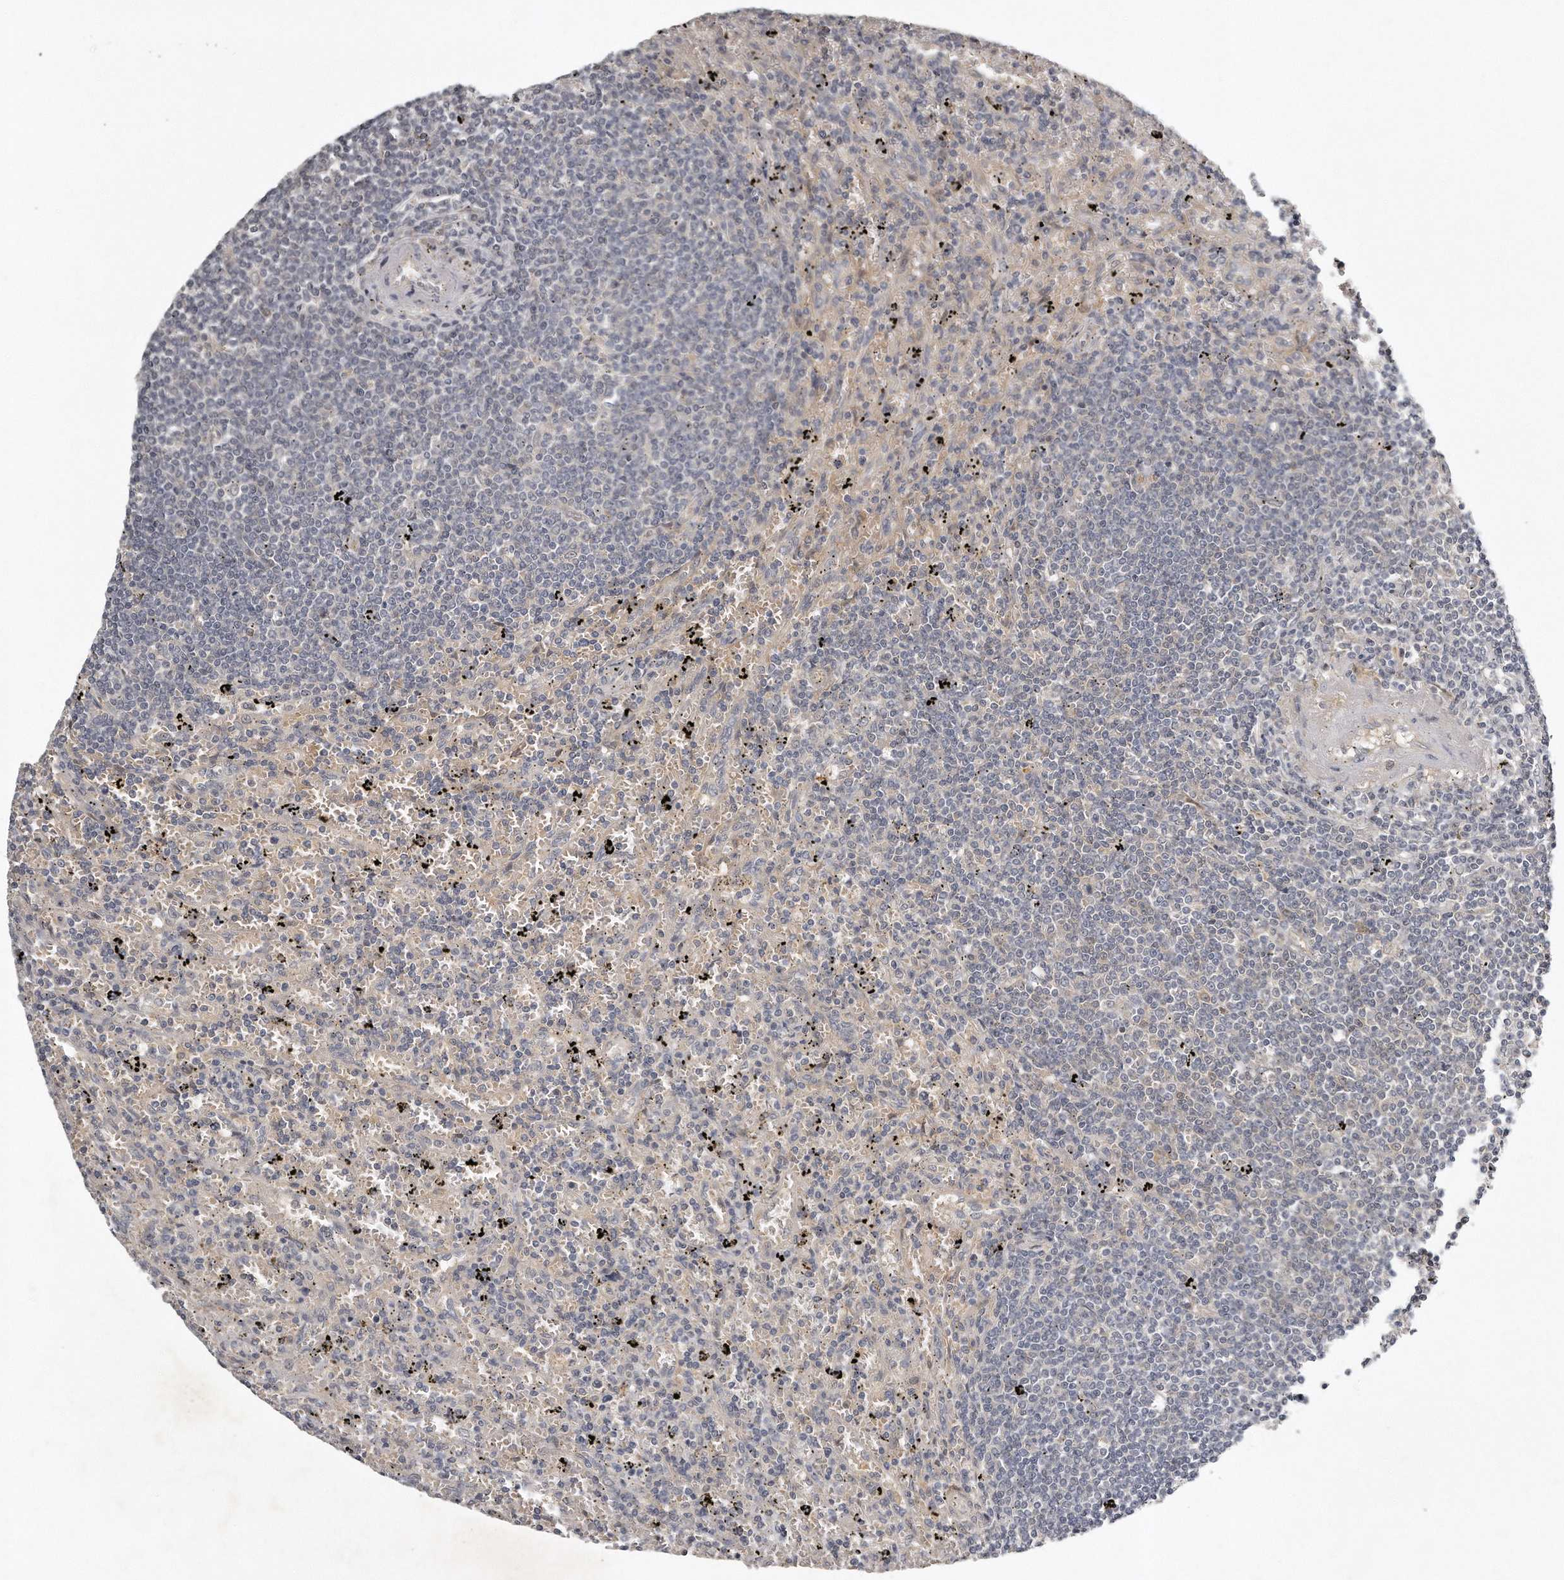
{"staining": {"intensity": "negative", "quantity": "none", "location": "none"}, "tissue": "lymphoma", "cell_type": "Tumor cells", "image_type": "cancer", "snomed": [{"axis": "morphology", "description": "Malignant lymphoma, non-Hodgkin's type, Low grade"}, {"axis": "topography", "description": "Spleen"}], "caption": "The image reveals no significant expression in tumor cells of lymphoma.", "gene": "GGCT", "patient": {"sex": "male", "age": 76}}